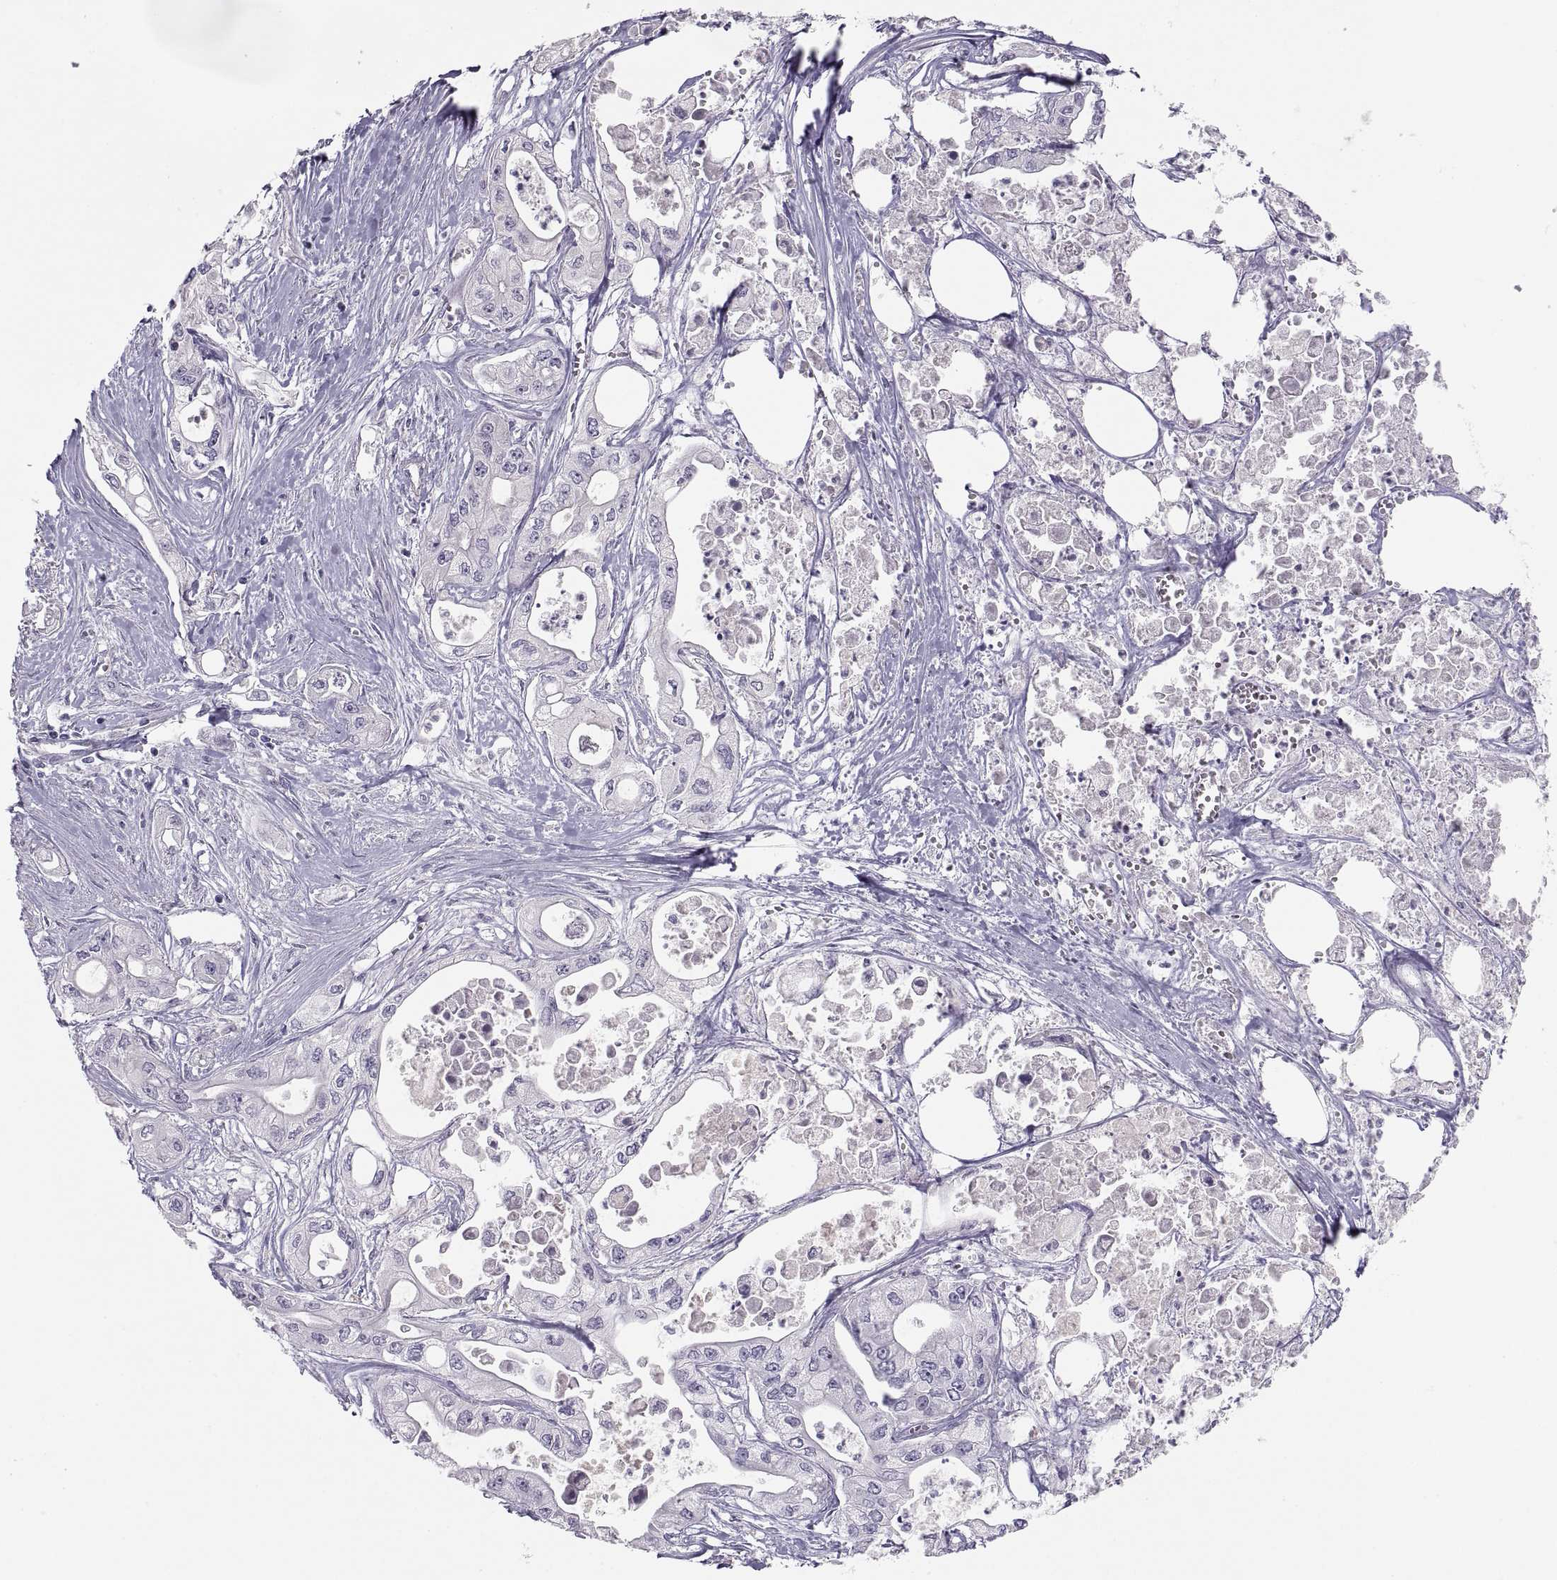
{"staining": {"intensity": "negative", "quantity": "none", "location": "none"}, "tissue": "pancreatic cancer", "cell_type": "Tumor cells", "image_type": "cancer", "snomed": [{"axis": "morphology", "description": "Adenocarcinoma, NOS"}, {"axis": "topography", "description": "Pancreas"}], "caption": "An IHC histopathology image of pancreatic adenocarcinoma is shown. There is no staining in tumor cells of pancreatic adenocarcinoma. (DAB (3,3'-diaminobenzidine) immunohistochemistry, high magnification).", "gene": "MAGEB2", "patient": {"sex": "male", "age": 70}}